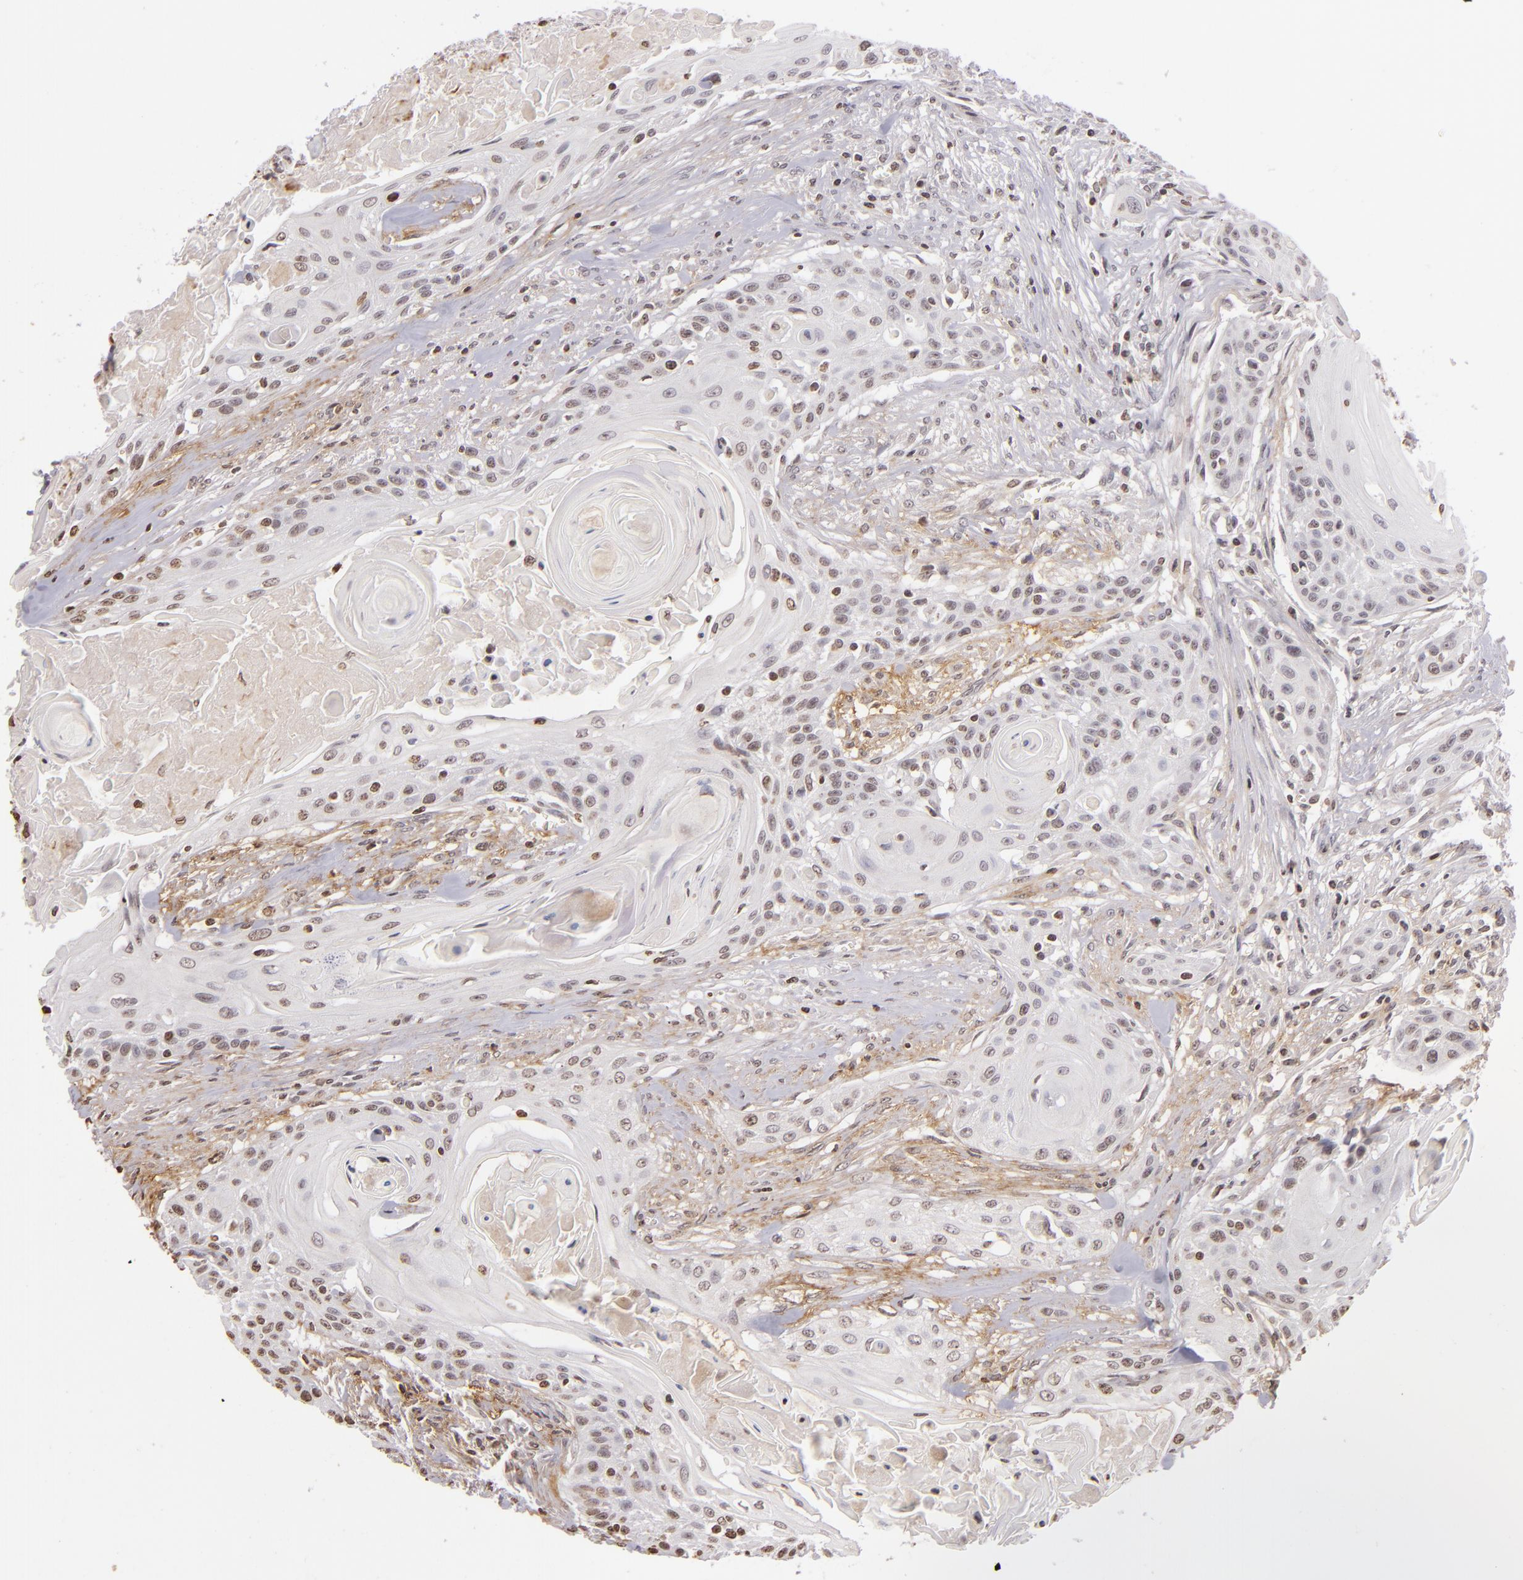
{"staining": {"intensity": "weak", "quantity": "<25%", "location": "nuclear"}, "tissue": "head and neck cancer", "cell_type": "Tumor cells", "image_type": "cancer", "snomed": [{"axis": "morphology", "description": "Squamous cell carcinoma, NOS"}, {"axis": "morphology", "description": "Squamous cell carcinoma, metastatic, NOS"}, {"axis": "topography", "description": "Lymph node"}, {"axis": "topography", "description": "Salivary gland"}, {"axis": "topography", "description": "Head-Neck"}], "caption": "Human head and neck metastatic squamous cell carcinoma stained for a protein using immunohistochemistry displays no positivity in tumor cells.", "gene": "THRB", "patient": {"sex": "female", "age": 74}}